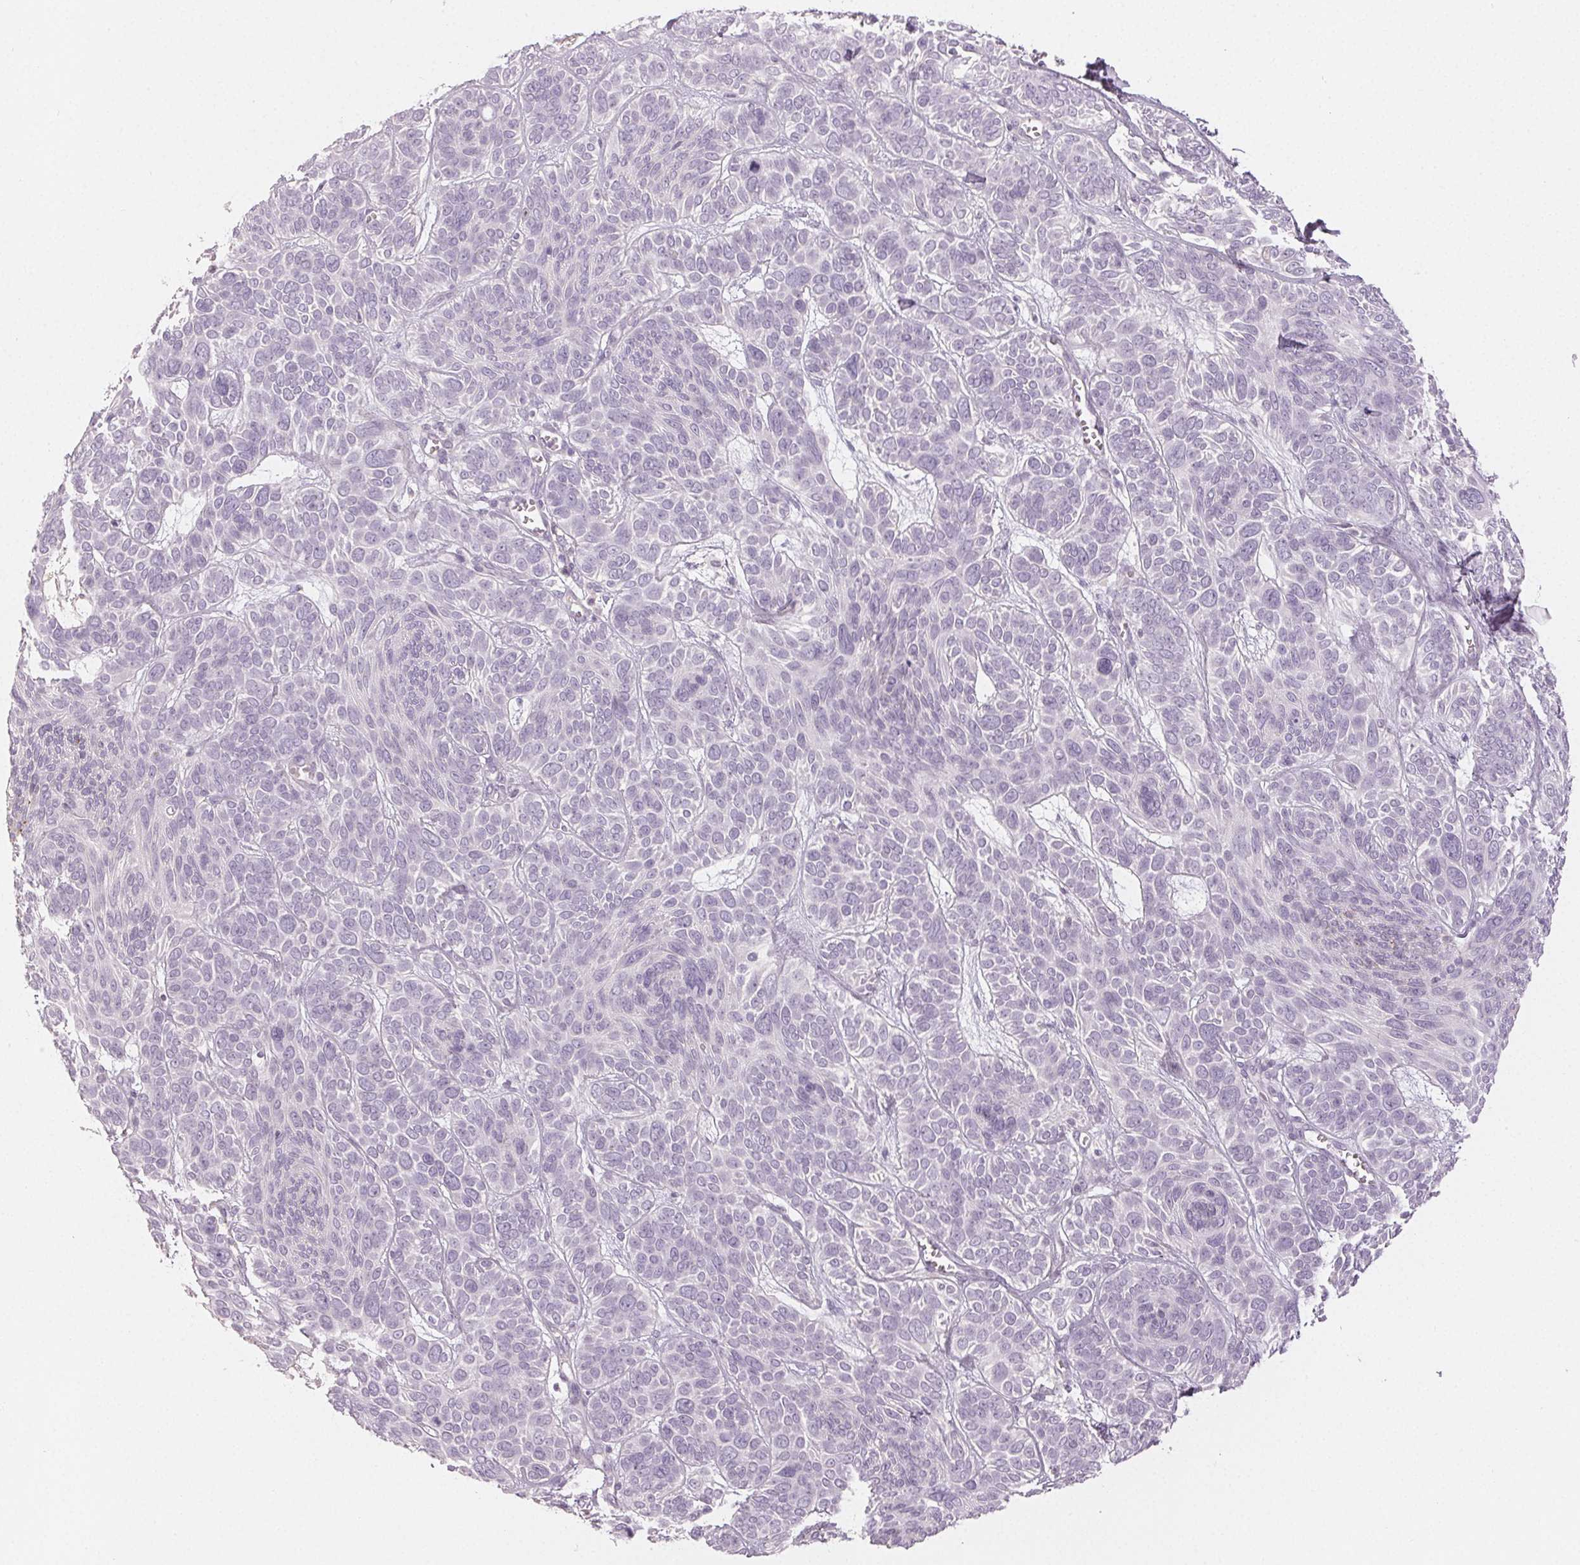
{"staining": {"intensity": "negative", "quantity": "none", "location": "none"}, "tissue": "skin cancer", "cell_type": "Tumor cells", "image_type": "cancer", "snomed": [{"axis": "morphology", "description": "Basal cell carcinoma"}, {"axis": "topography", "description": "Skin"}, {"axis": "topography", "description": "Skin of face"}], "caption": "This micrograph is of skin cancer (basal cell carcinoma) stained with IHC to label a protein in brown with the nuclei are counter-stained blue. There is no expression in tumor cells.", "gene": "LVRN", "patient": {"sex": "male", "age": 73}}